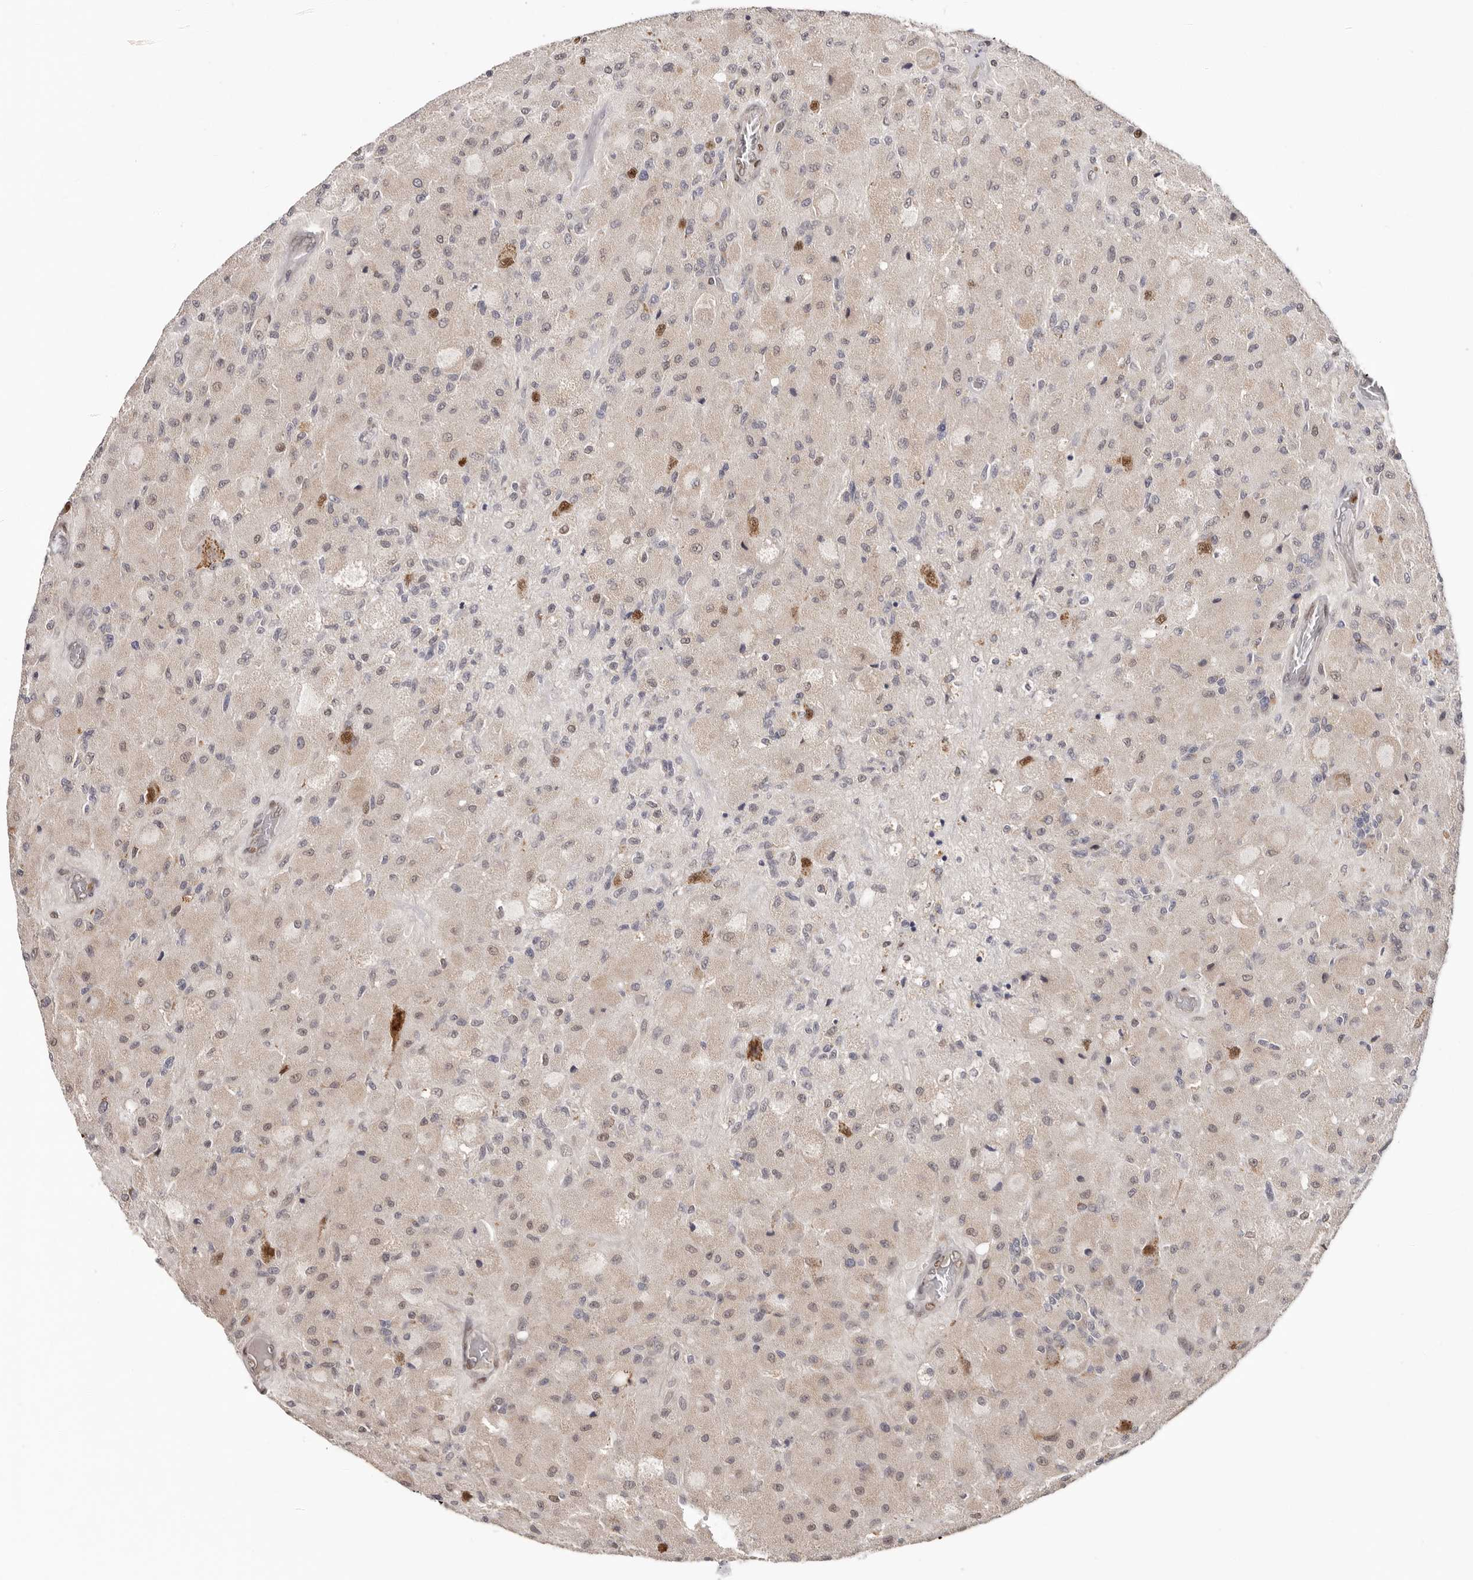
{"staining": {"intensity": "weak", "quantity": "<25%", "location": "cytoplasmic/membranous,nuclear"}, "tissue": "glioma", "cell_type": "Tumor cells", "image_type": "cancer", "snomed": [{"axis": "morphology", "description": "Normal tissue, NOS"}, {"axis": "morphology", "description": "Glioma, malignant, High grade"}, {"axis": "topography", "description": "Cerebral cortex"}], "caption": "A micrograph of human malignant glioma (high-grade) is negative for staining in tumor cells.", "gene": "SMAD7", "patient": {"sex": "male", "age": 77}}